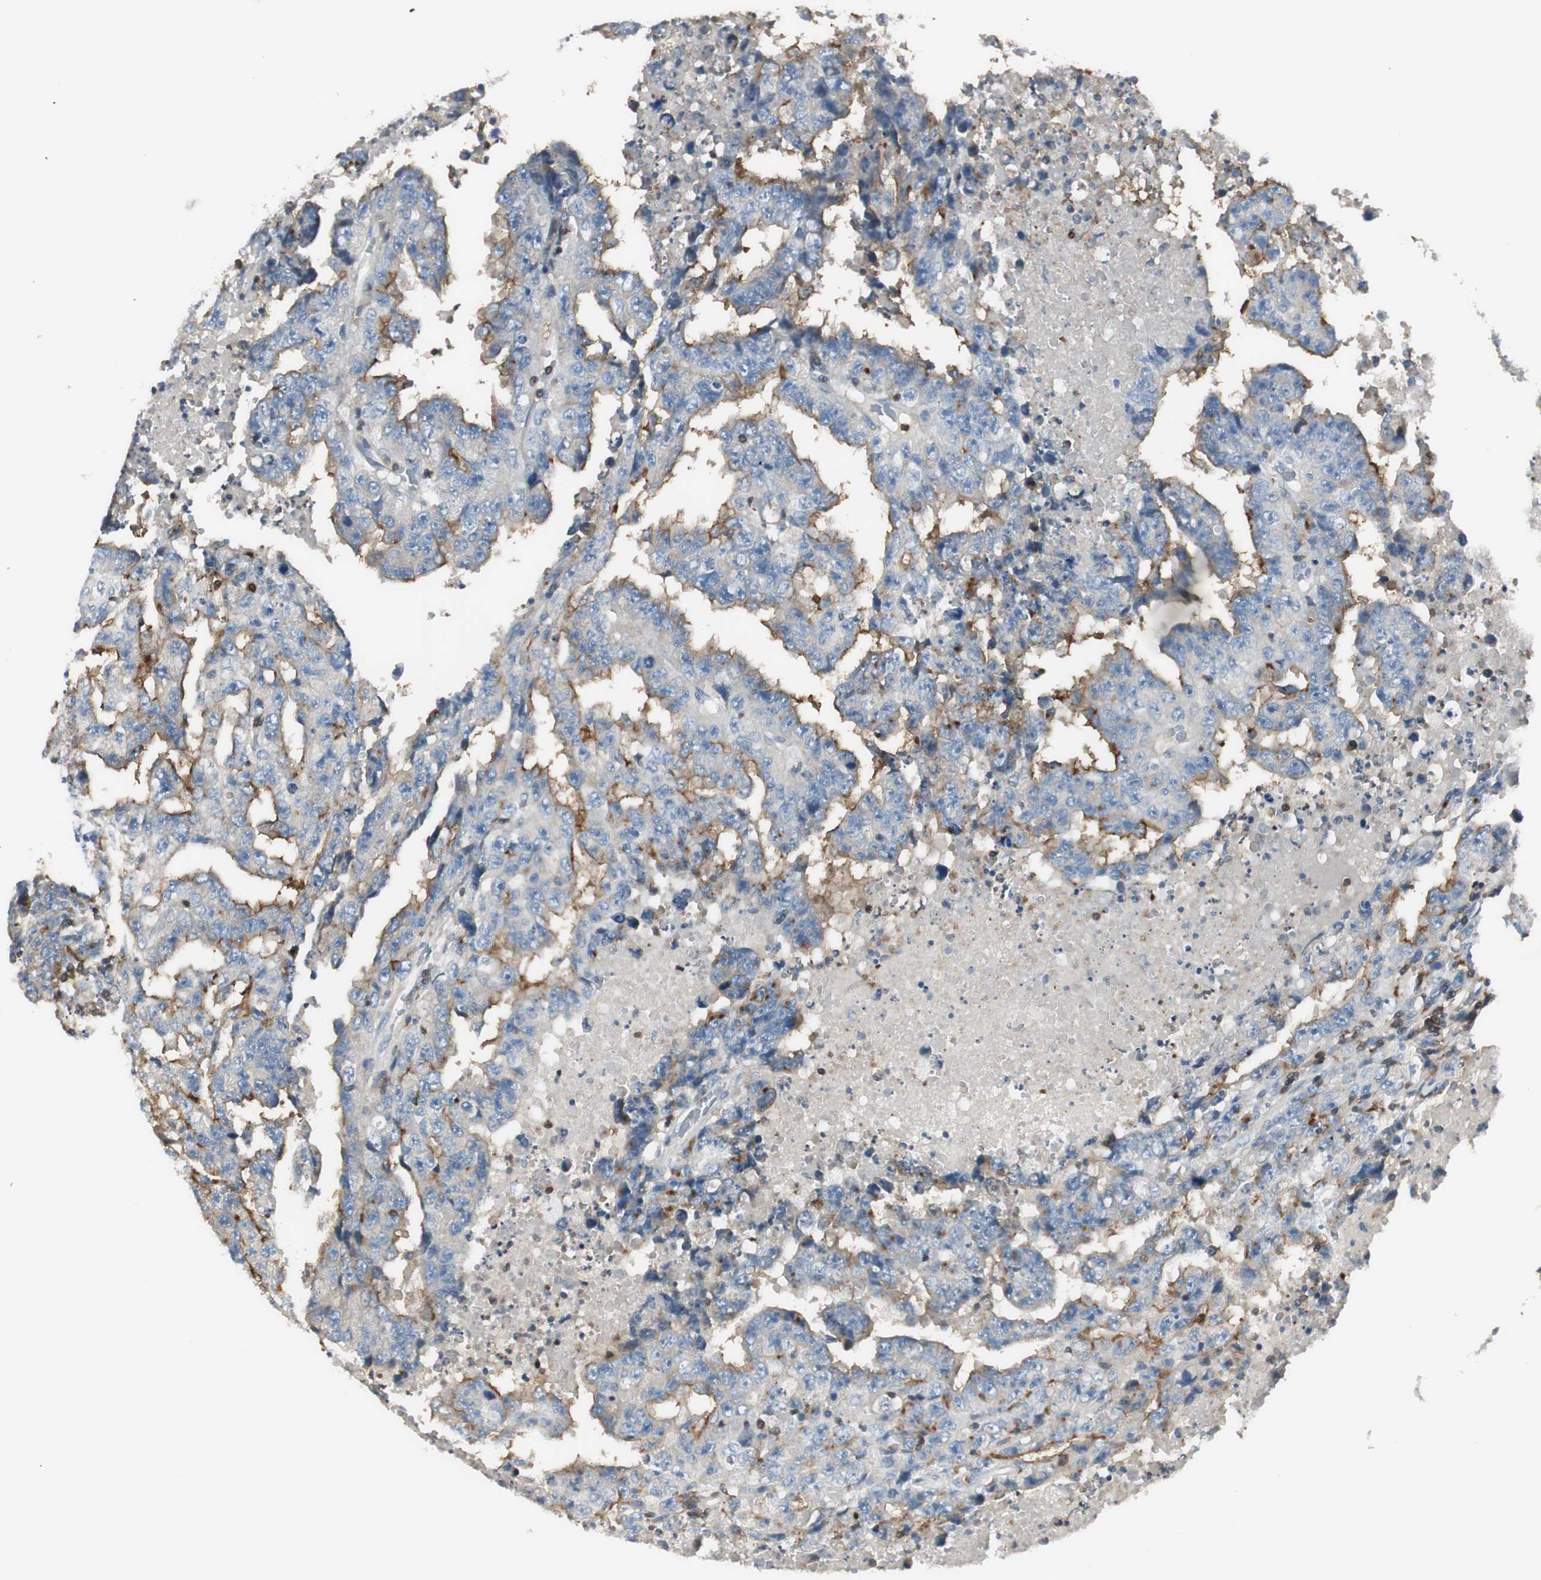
{"staining": {"intensity": "moderate", "quantity": "25%-75%", "location": "cytoplasmic/membranous"}, "tissue": "testis cancer", "cell_type": "Tumor cells", "image_type": "cancer", "snomed": [{"axis": "morphology", "description": "Necrosis, NOS"}, {"axis": "morphology", "description": "Carcinoma, Embryonal, NOS"}, {"axis": "topography", "description": "Testis"}], "caption": "Immunohistochemistry (IHC) staining of testis cancer, which displays medium levels of moderate cytoplasmic/membranous expression in approximately 25%-75% of tumor cells indicating moderate cytoplasmic/membranous protein expression. The staining was performed using DAB (3,3'-diaminobenzidine) (brown) for protein detection and nuclei were counterstained in hematoxylin (blue).", "gene": "SLC9A3R1", "patient": {"sex": "male", "age": 19}}